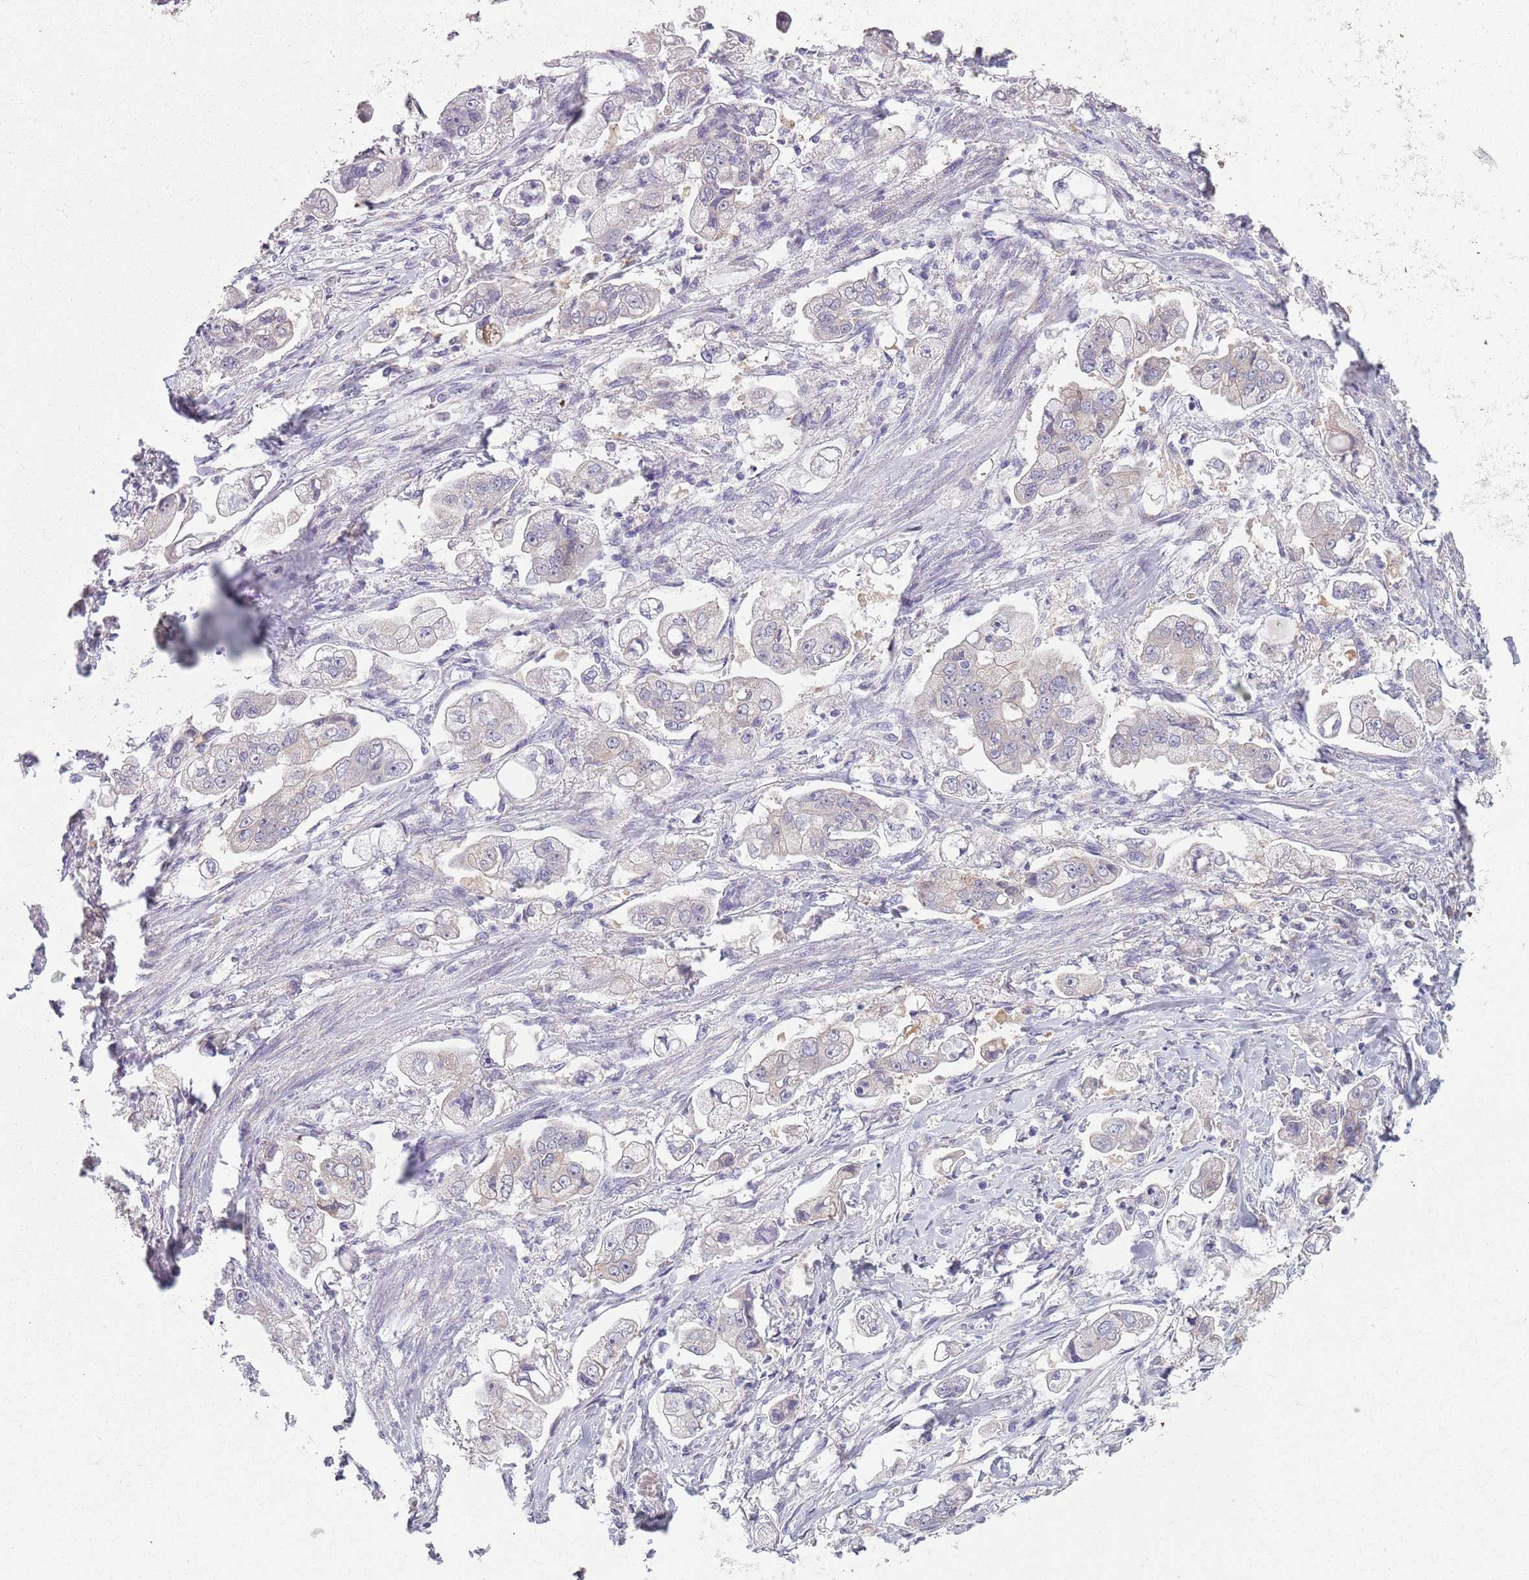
{"staining": {"intensity": "negative", "quantity": "none", "location": "none"}, "tissue": "stomach cancer", "cell_type": "Tumor cells", "image_type": "cancer", "snomed": [{"axis": "morphology", "description": "Adenocarcinoma, NOS"}, {"axis": "topography", "description": "Stomach"}], "caption": "A high-resolution micrograph shows immunohistochemistry staining of stomach adenocarcinoma, which displays no significant expression in tumor cells. (Stains: DAB IHC with hematoxylin counter stain, Microscopy: brightfield microscopy at high magnification).", "gene": "COQ5", "patient": {"sex": "male", "age": 62}}